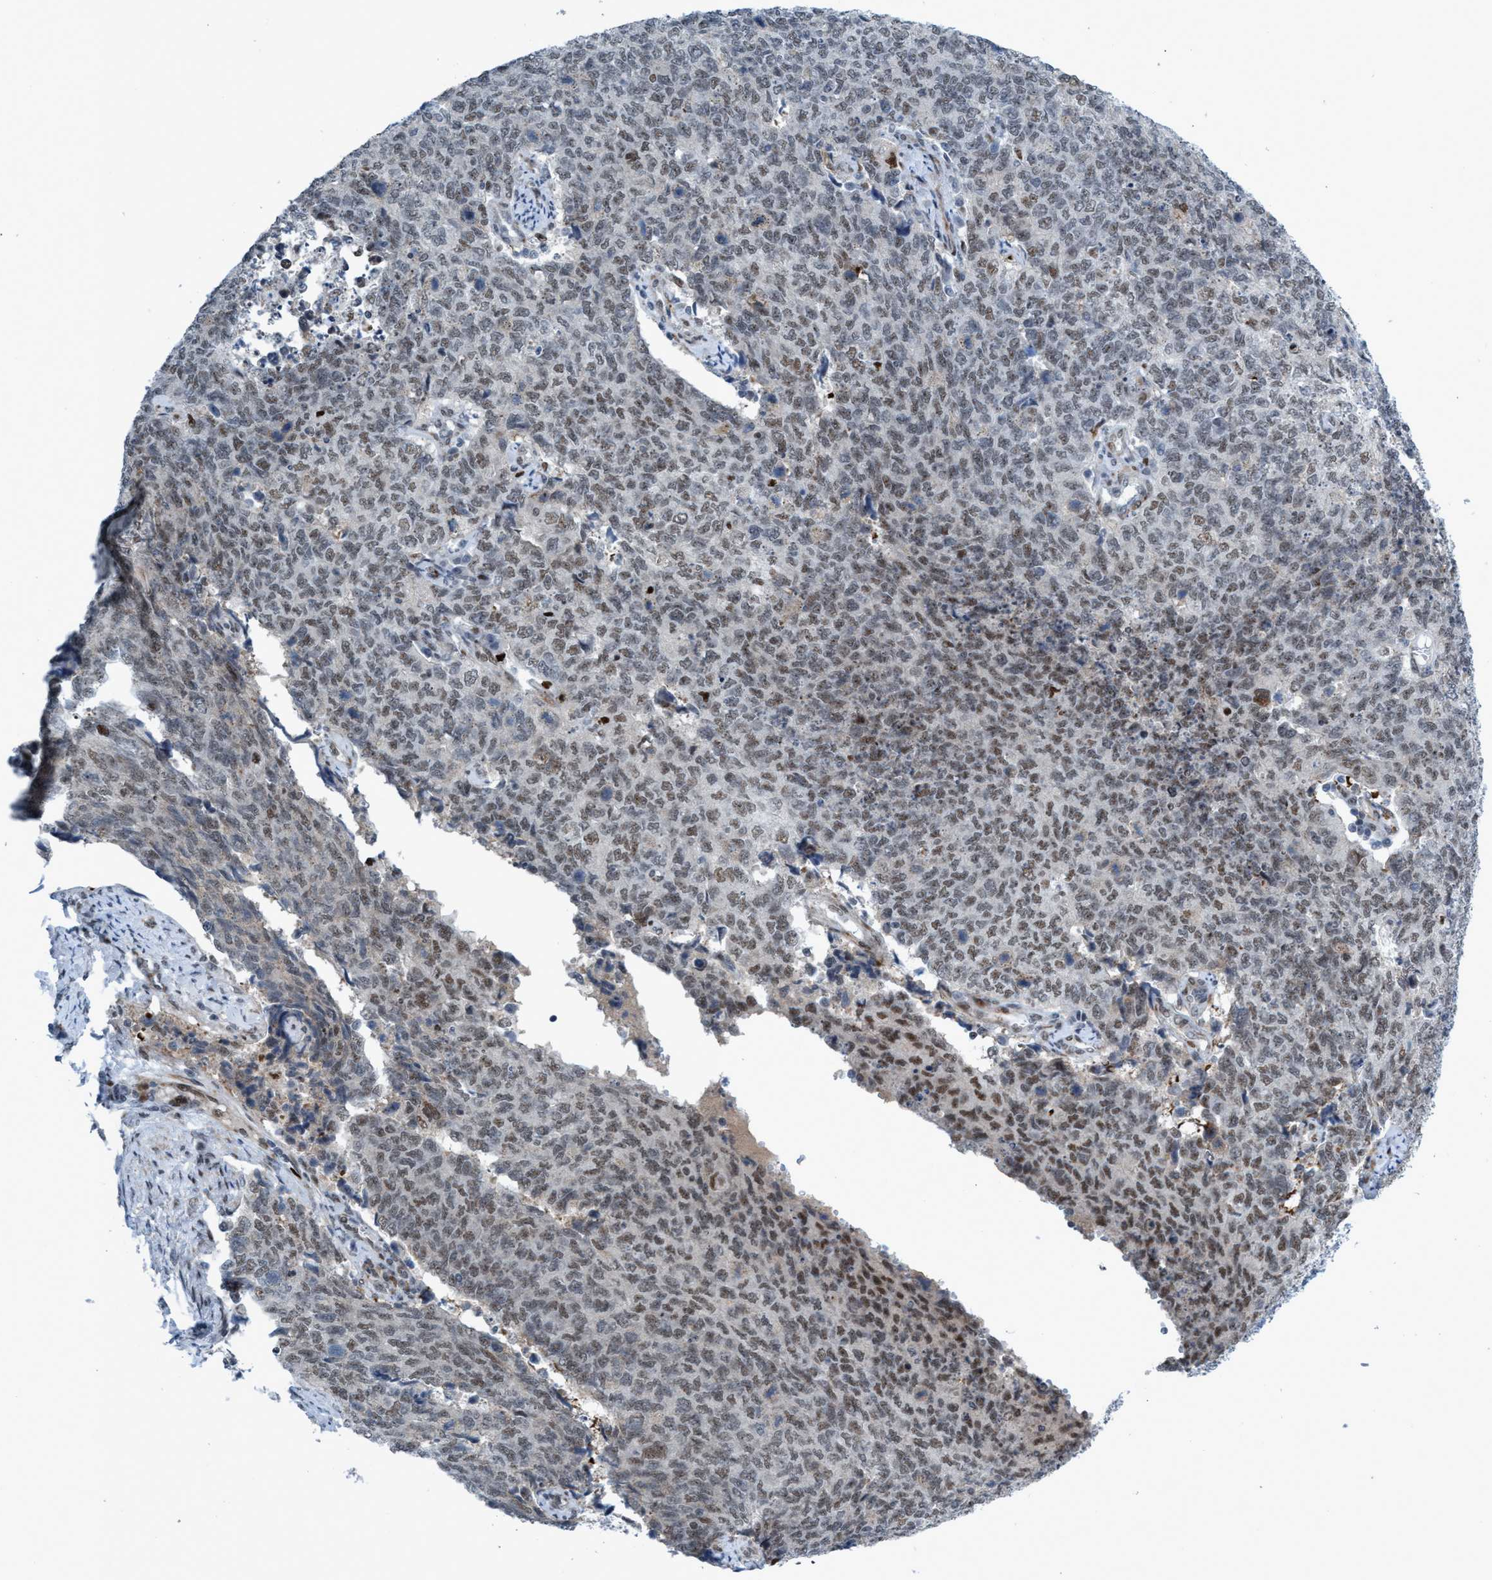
{"staining": {"intensity": "weak", "quantity": ">75%", "location": "nuclear"}, "tissue": "cervical cancer", "cell_type": "Tumor cells", "image_type": "cancer", "snomed": [{"axis": "morphology", "description": "Squamous cell carcinoma, NOS"}, {"axis": "topography", "description": "Cervix"}], "caption": "DAB (3,3'-diaminobenzidine) immunohistochemical staining of human cervical squamous cell carcinoma reveals weak nuclear protein positivity in about >75% of tumor cells. Using DAB (3,3'-diaminobenzidine) (brown) and hematoxylin (blue) stains, captured at high magnification using brightfield microscopy.", "gene": "CWC27", "patient": {"sex": "female", "age": 63}}